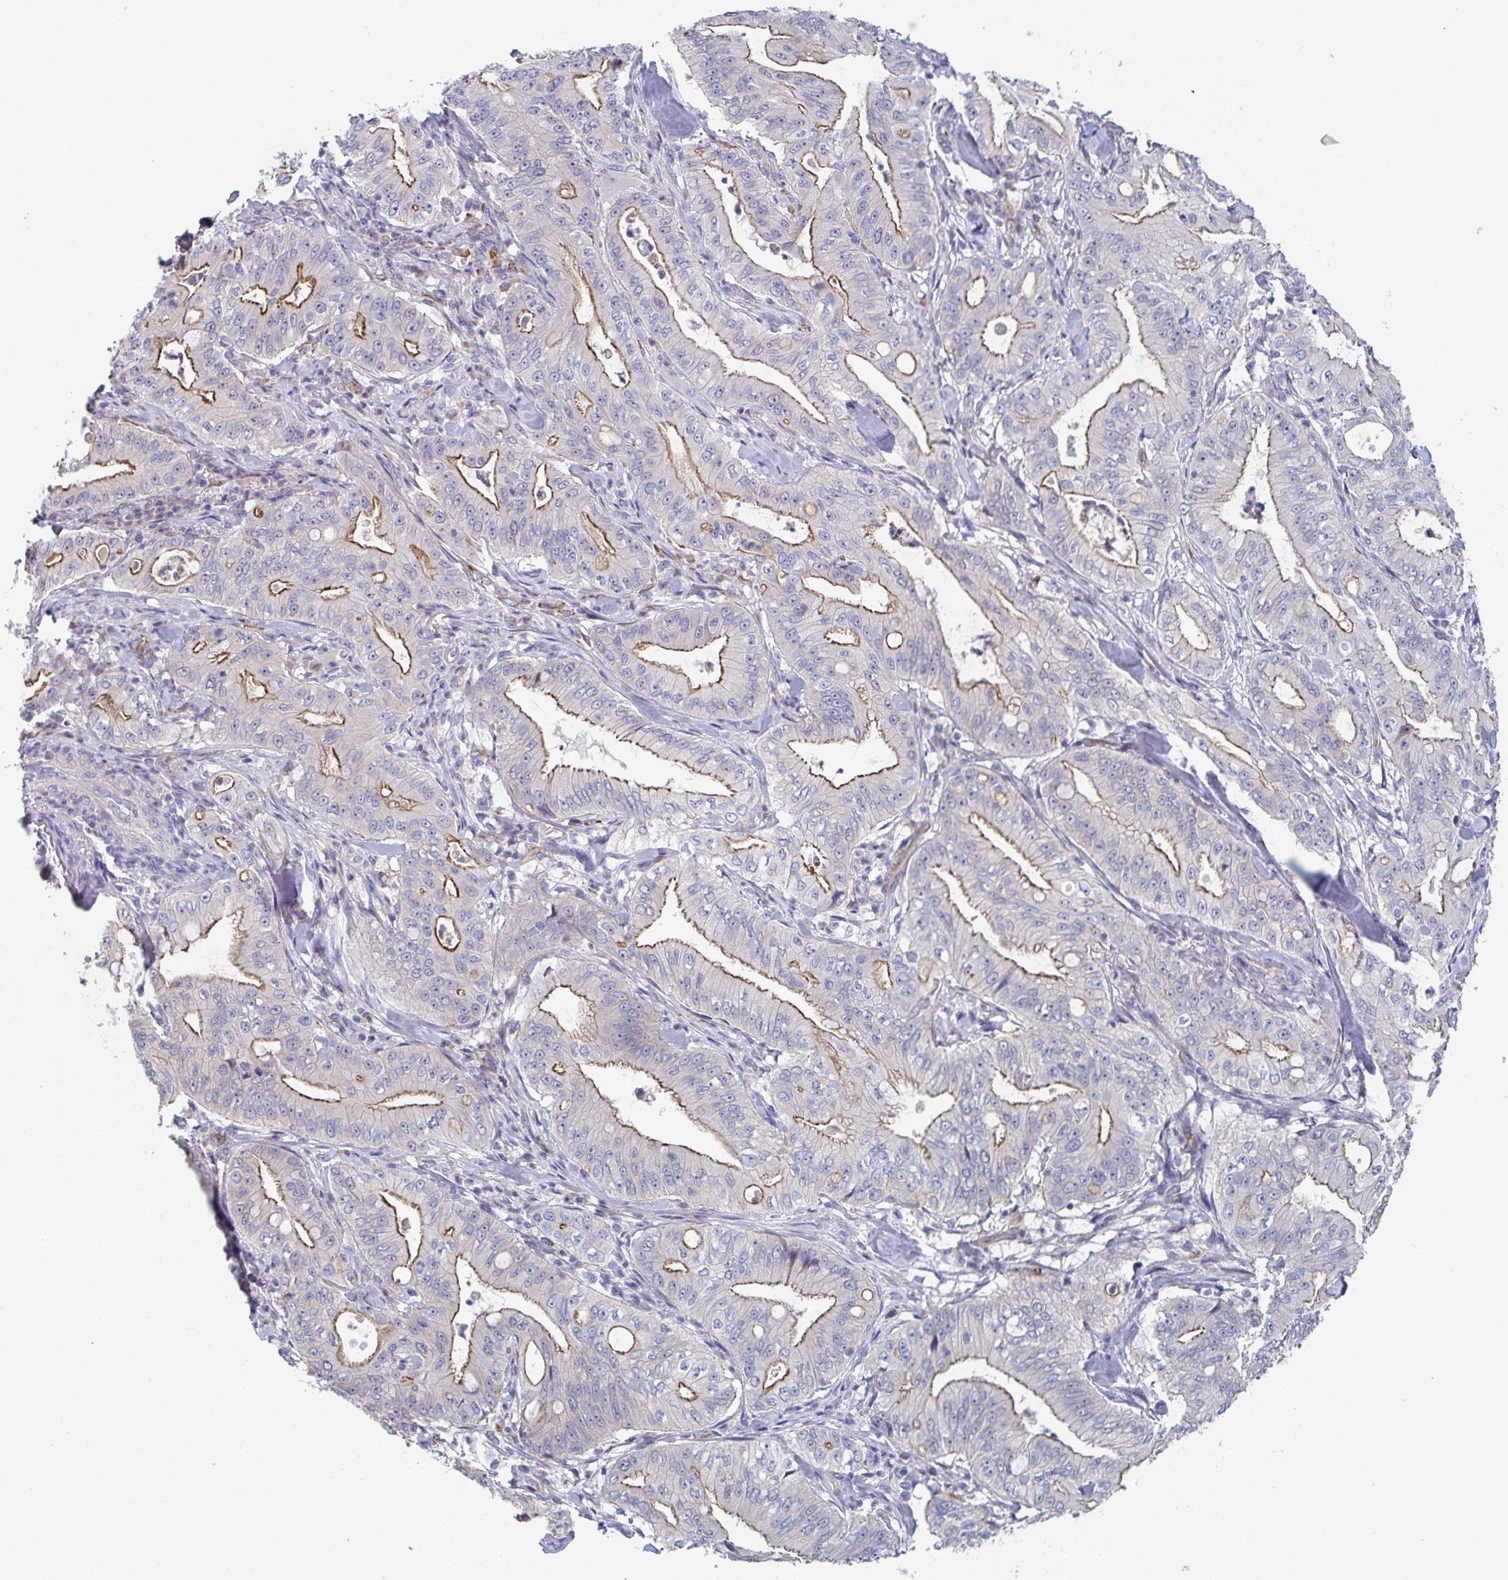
{"staining": {"intensity": "moderate", "quantity": "25%-75%", "location": "cytoplasmic/membranous"}, "tissue": "pancreatic cancer", "cell_type": "Tumor cells", "image_type": "cancer", "snomed": [{"axis": "morphology", "description": "Adenocarcinoma, NOS"}, {"axis": "topography", "description": "Pancreas"}], "caption": "This histopathology image demonstrates adenocarcinoma (pancreatic) stained with IHC to label a protein in brown. The cytoplasmic/membranous of tumor cells show moderate positivity for the protein. Nuclei are counter-stained blue.", "gene": "ST14", "patient": {"sex": "male", "age": 71}}